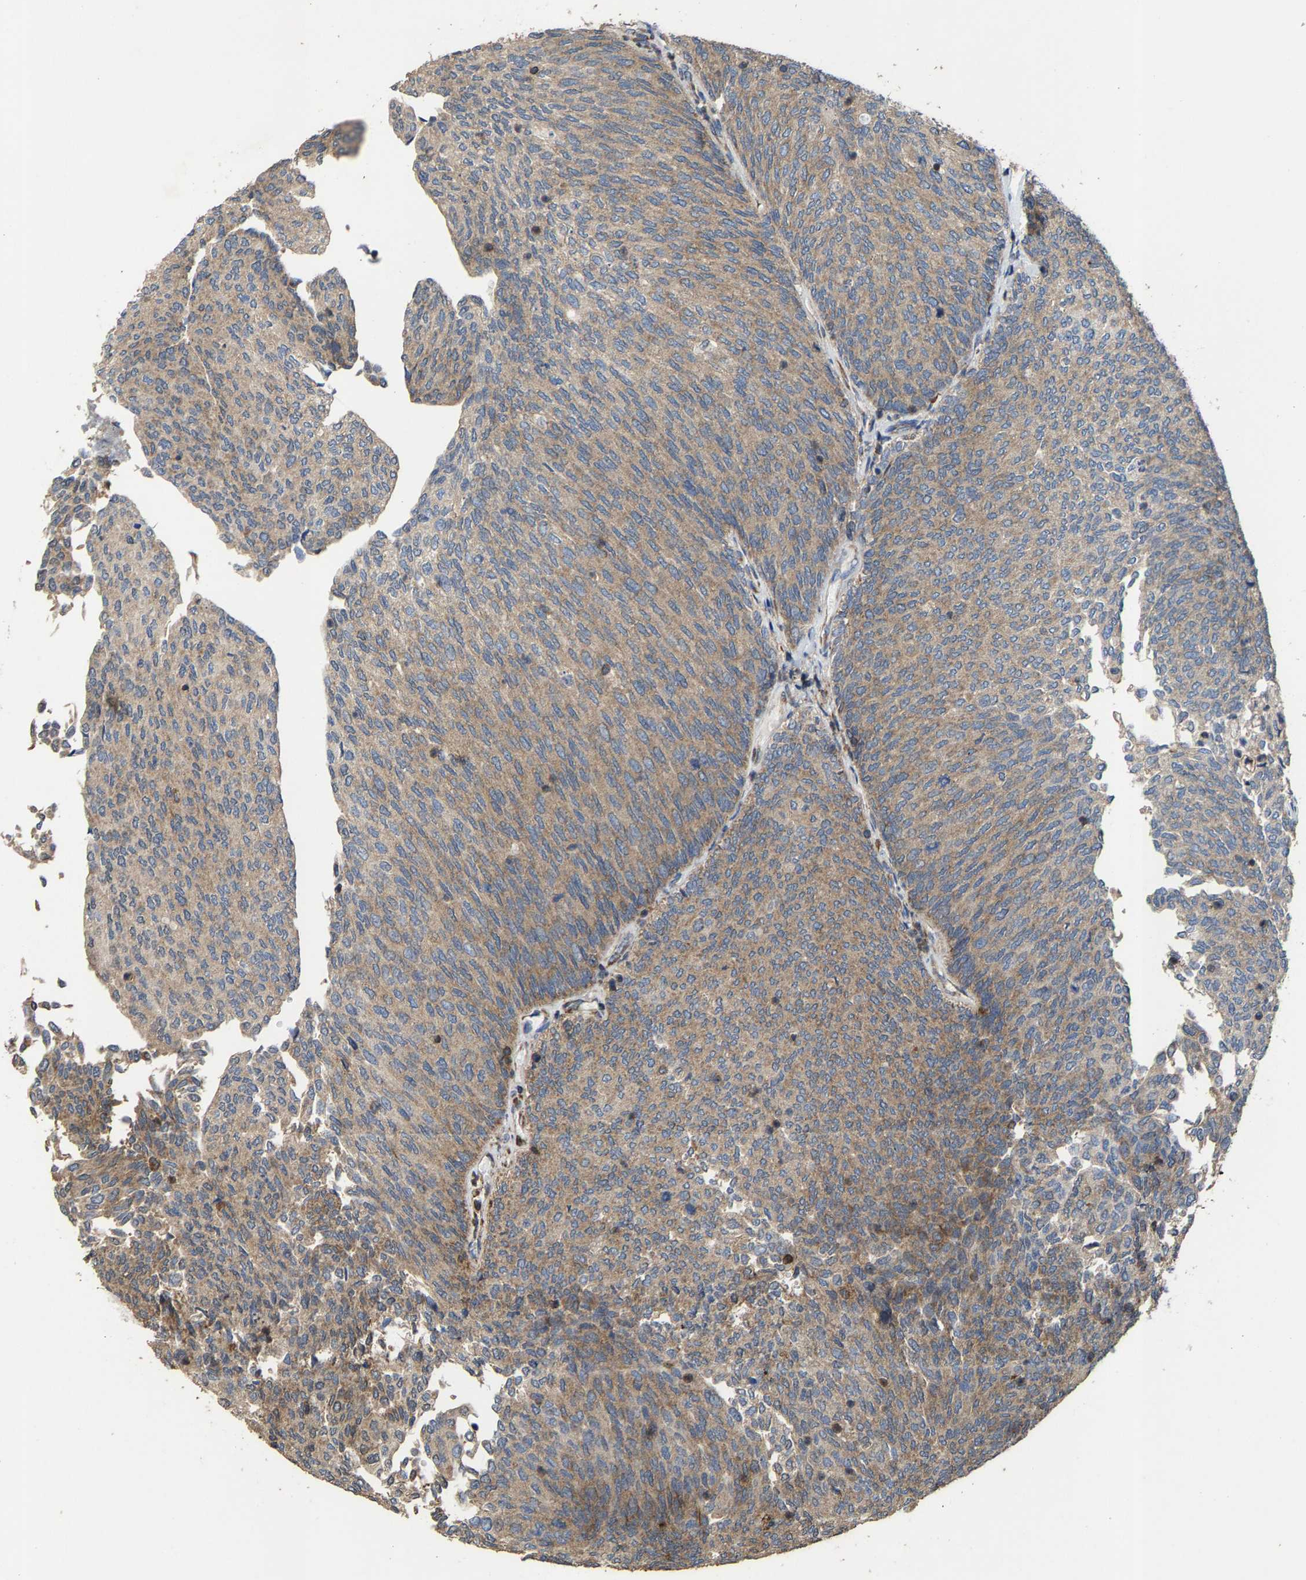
{"staining": {"intensity": "moderate", "quantity": ">75%", "location": "cytoplasmic/membranous"}, "tissue": "urothelial cancer", "cell_type": "Tumor cells", "image_type": "cancer", "snomed": [{"axis": "morphology", "description": "Urothelial carcinoma, Low grade"}, {"axis": "topography", "description": "Urinary bladder"}], "caption": "Protein expression analysis of low-grade urothelial carcinoma exhibits moderate cytoplasmic/membranous positivity in about >75% of tumor cells.", "gene": "FGD3", "patient": {"sex": "female", "age": 79}}